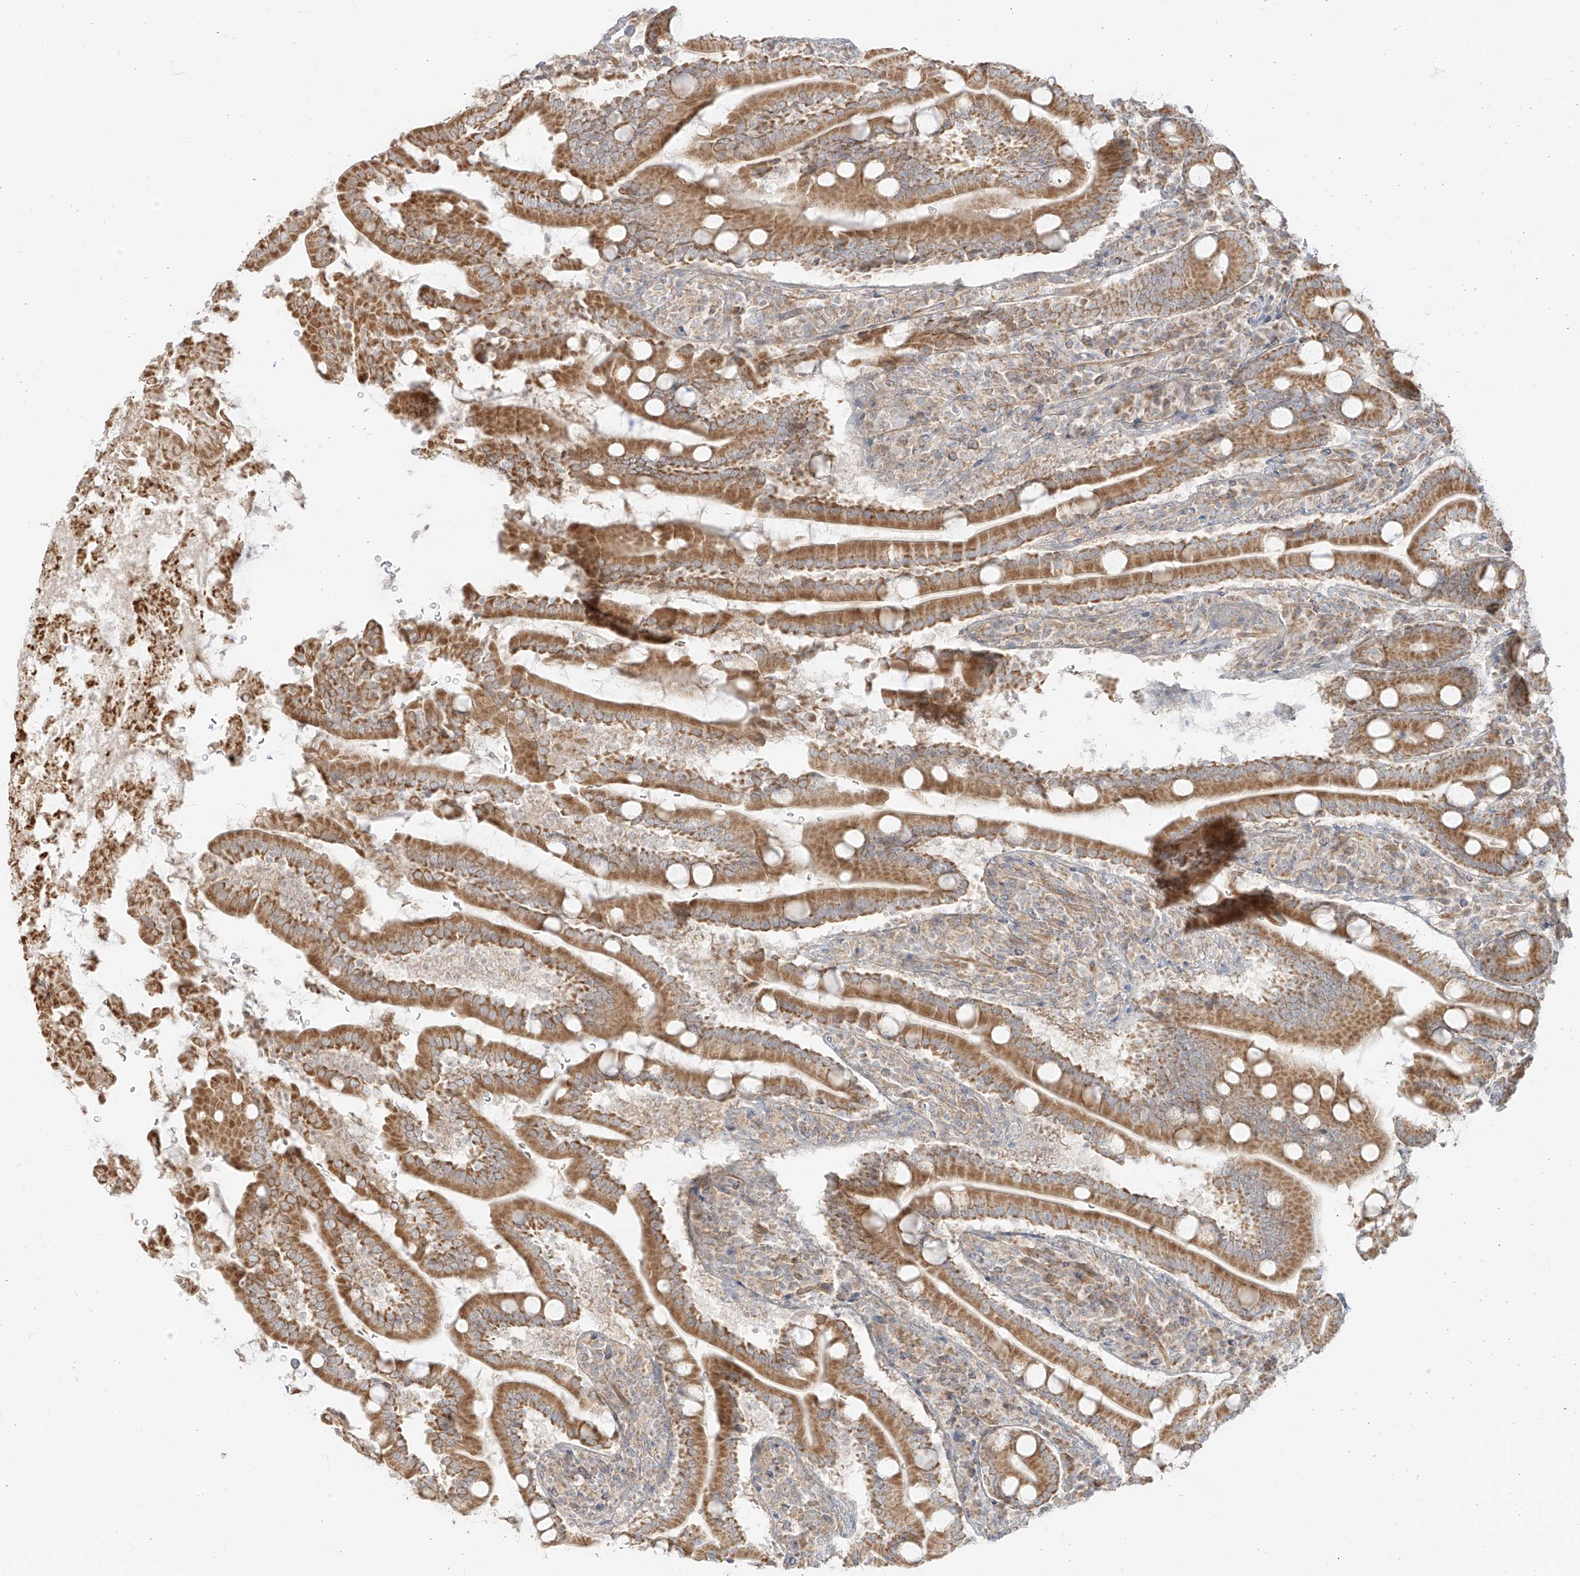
{"staining": {"intensity": "moderate", "quantity": ">75%", "location": "cytoplasmic/membranous"}, "tissue": "duodenum", "cell_type": "Glandular cells", "image_type": "normal", "snomed": [{"axis": "morphology", "description": "Normal tissue, NOS"}, {"axis": "topography", "description": "Duodenum"}], "caption": "Immunohistochemical staining of normal human duodenum shows medium levels of moderate cytoplasmic/membranous positivity in approximately >75% of glandular cells. (Stains: DAB in brown, nuclei in blue, Microscopy: brightfield microscopy at high magnification).", "gene": "ZIM3", "patient": {"sex": "male", "age": 35}}